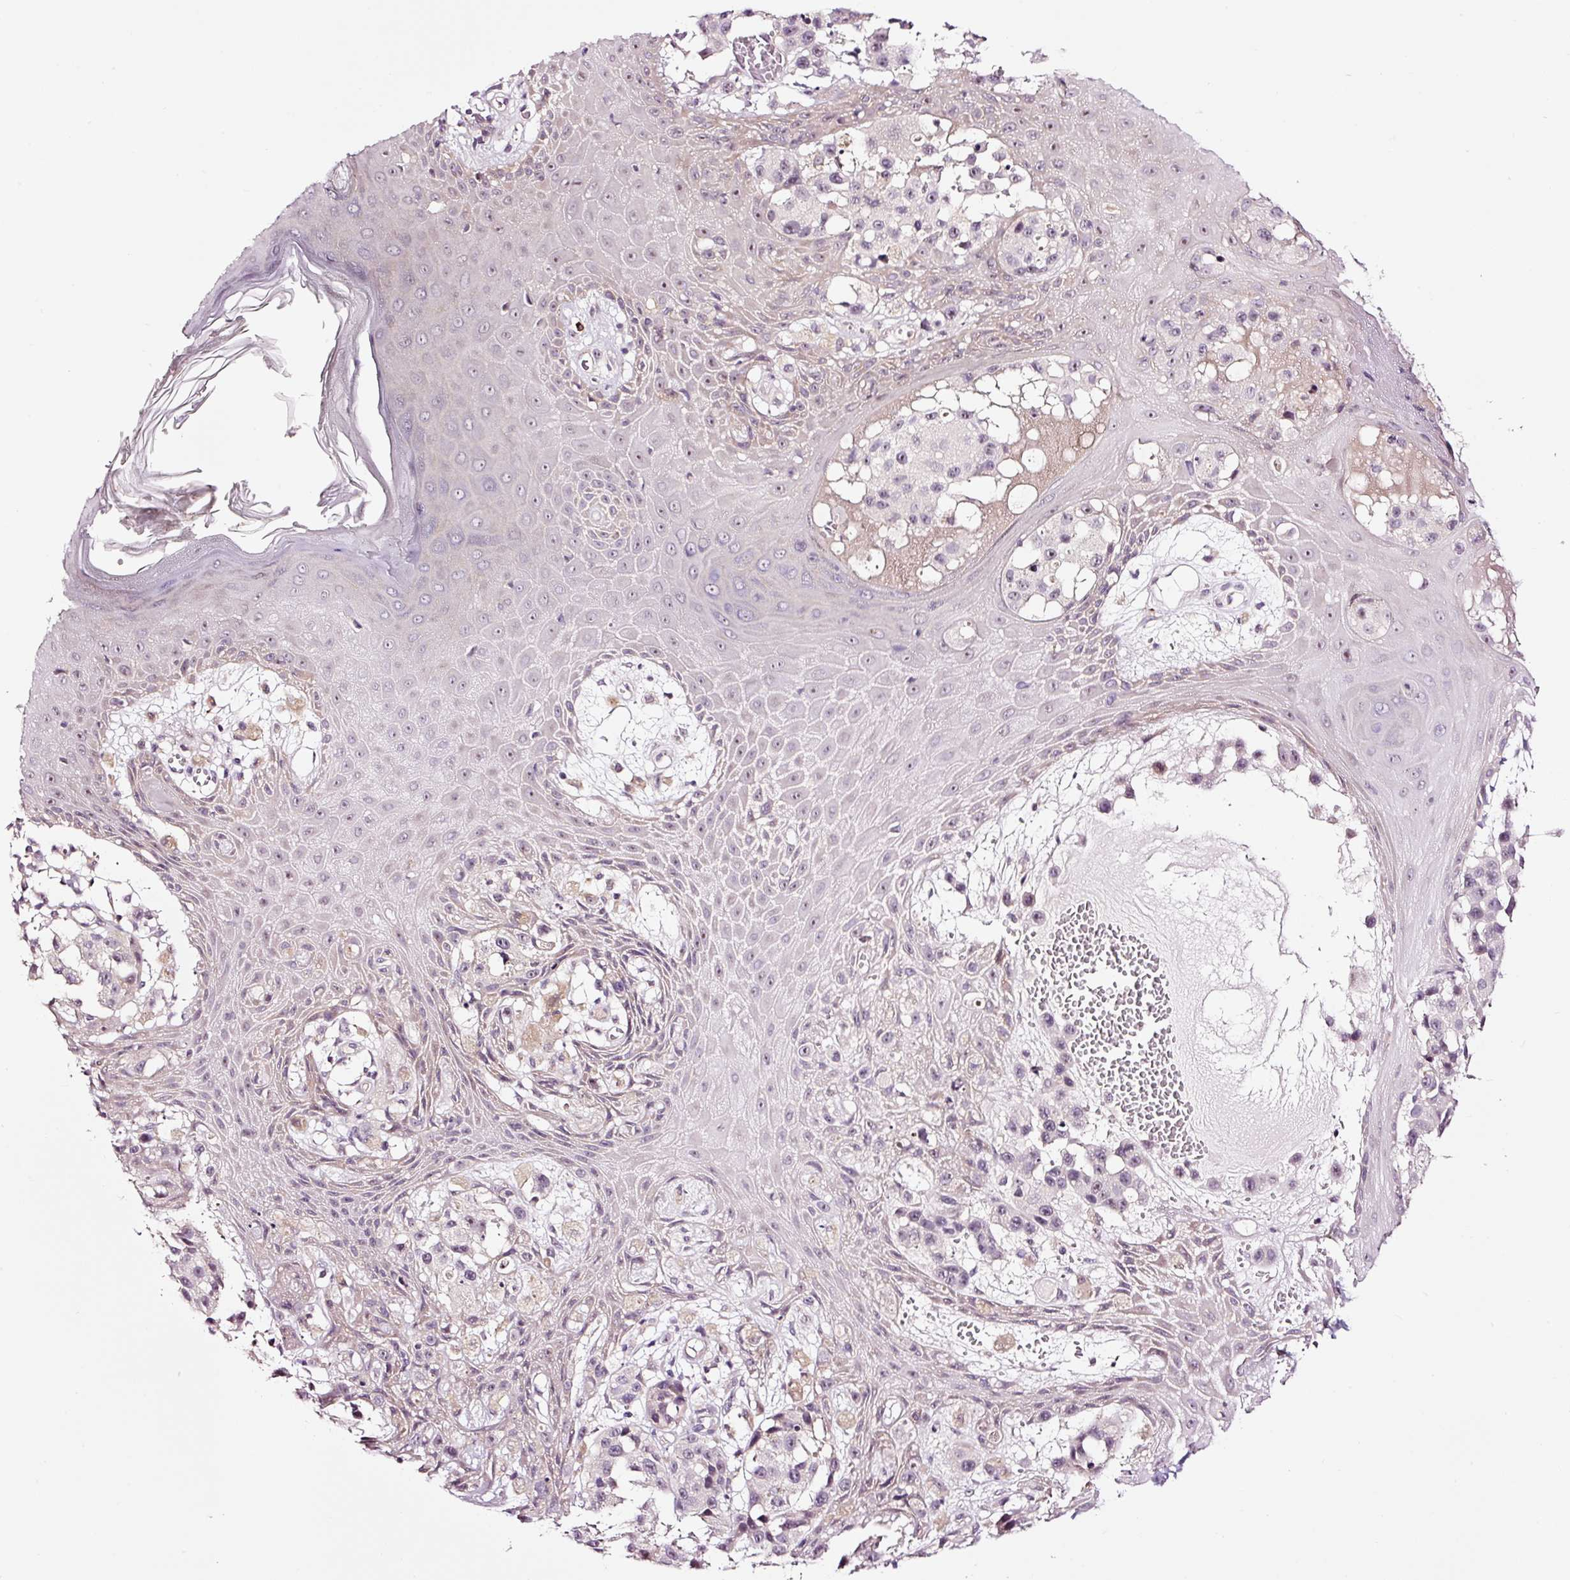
{"staining": {"intensity": "weak", "quantity": "<25%", "location": "nuclear"}, "tissue": "melanoma", "cell_type": "Tumor cells", "image_type": "cancer", "snomed": [{"axis": "morphology", "description": "Malignant melanoma, NOS"}, {"axis": "topography", "description": "Skin"}], "caption": "Melanoma was stained to show a protein in brown. There is no significant expression in tumor cells.", "gene": "UTP14A", "patient": {"sex": "male", "age": 39}}